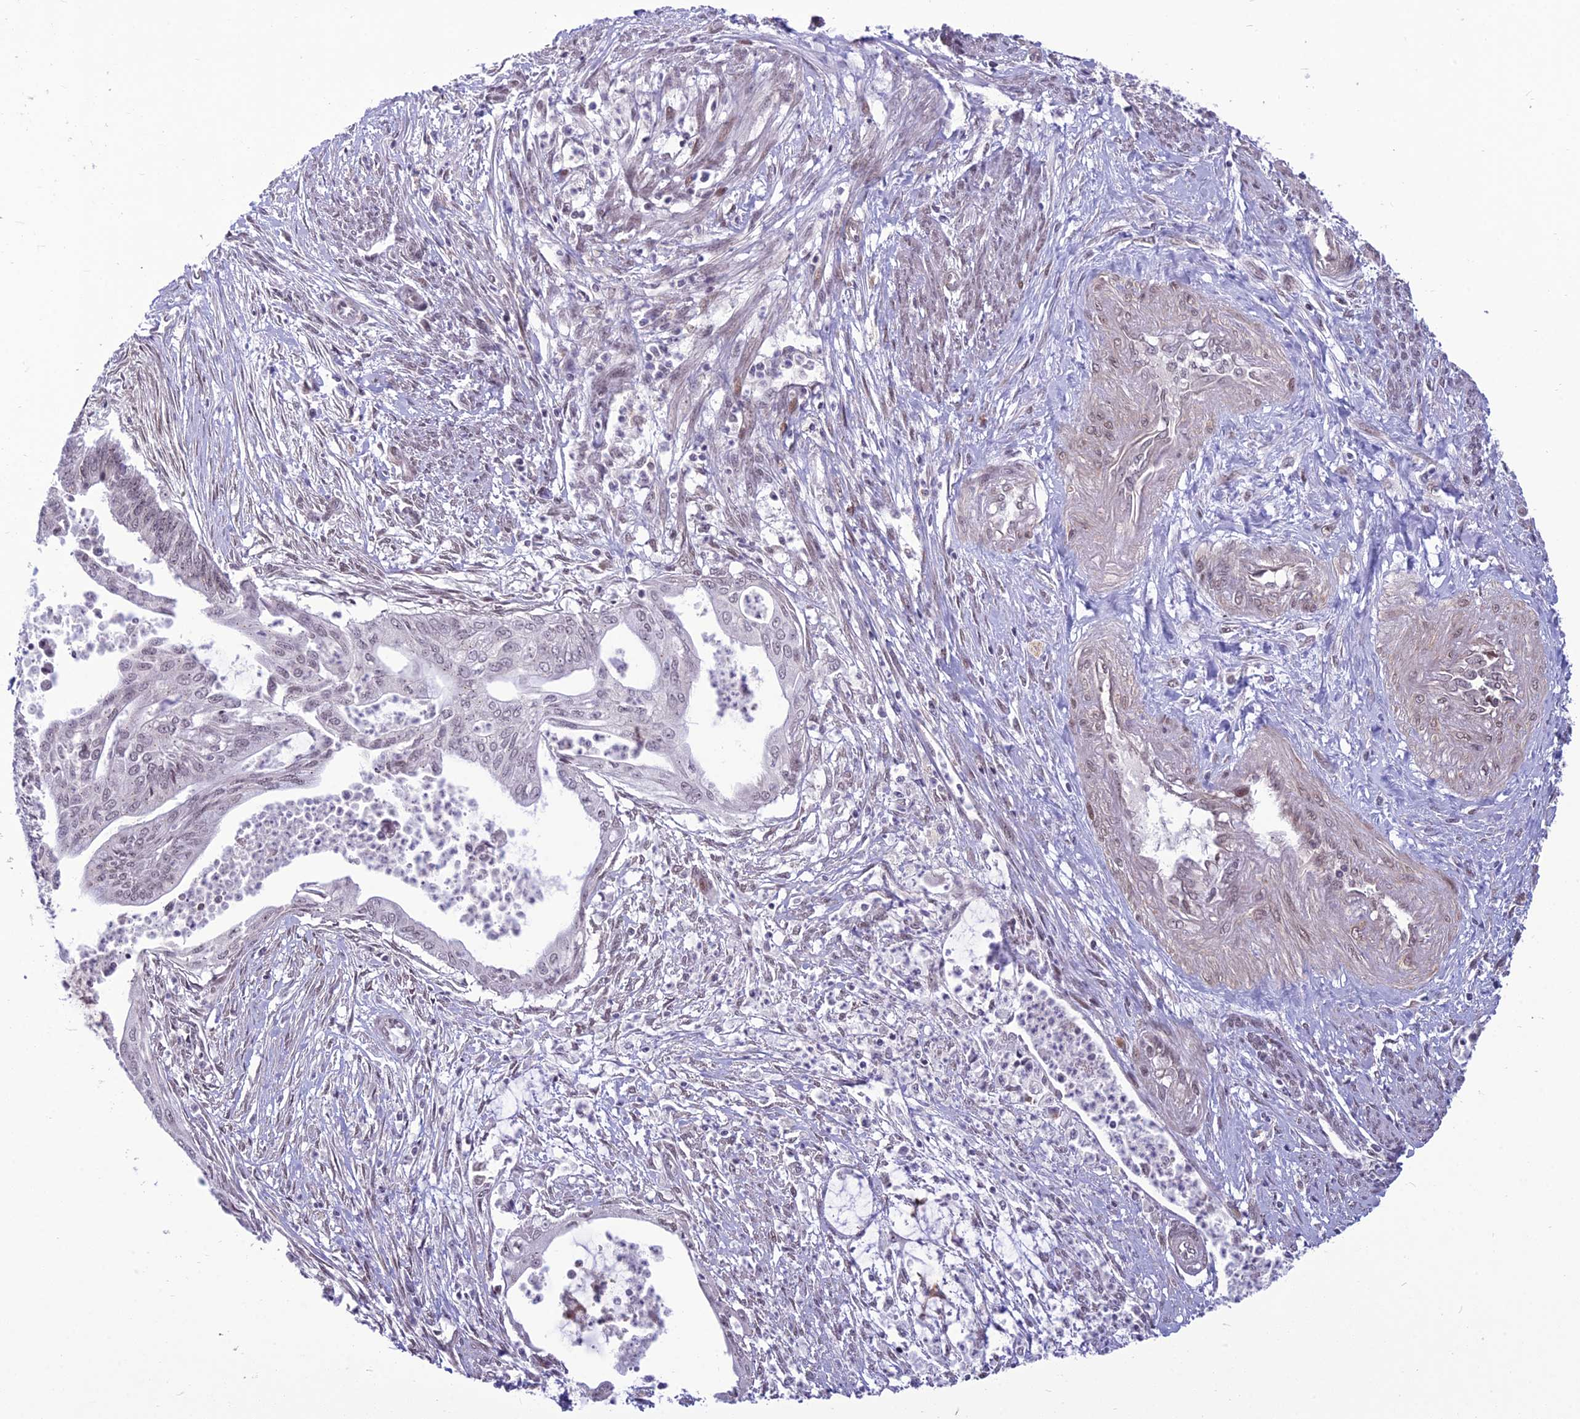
{"staining": {"intensity": "negative", "quantity": "none", "location": "none"}, "tissue": "endometrial cancer", "cell_type": "Tumor cells", "image_type": "cancer", "snomed": [{"axis": "morphology", "description": "Adenocarcinoma, NOS"}, {"axis": "topography", "description": "Endometrium"}], "caption": "High power microscopy image of an IHC micrograph of endometrial cancer (adenocarcinoma), revealing no significant expression in tumor cells. (DAB immunohistochemistry with hematoxylin counter stain).", "gene": "FBRS", "patient": {"sex": "female", "age": 73}}